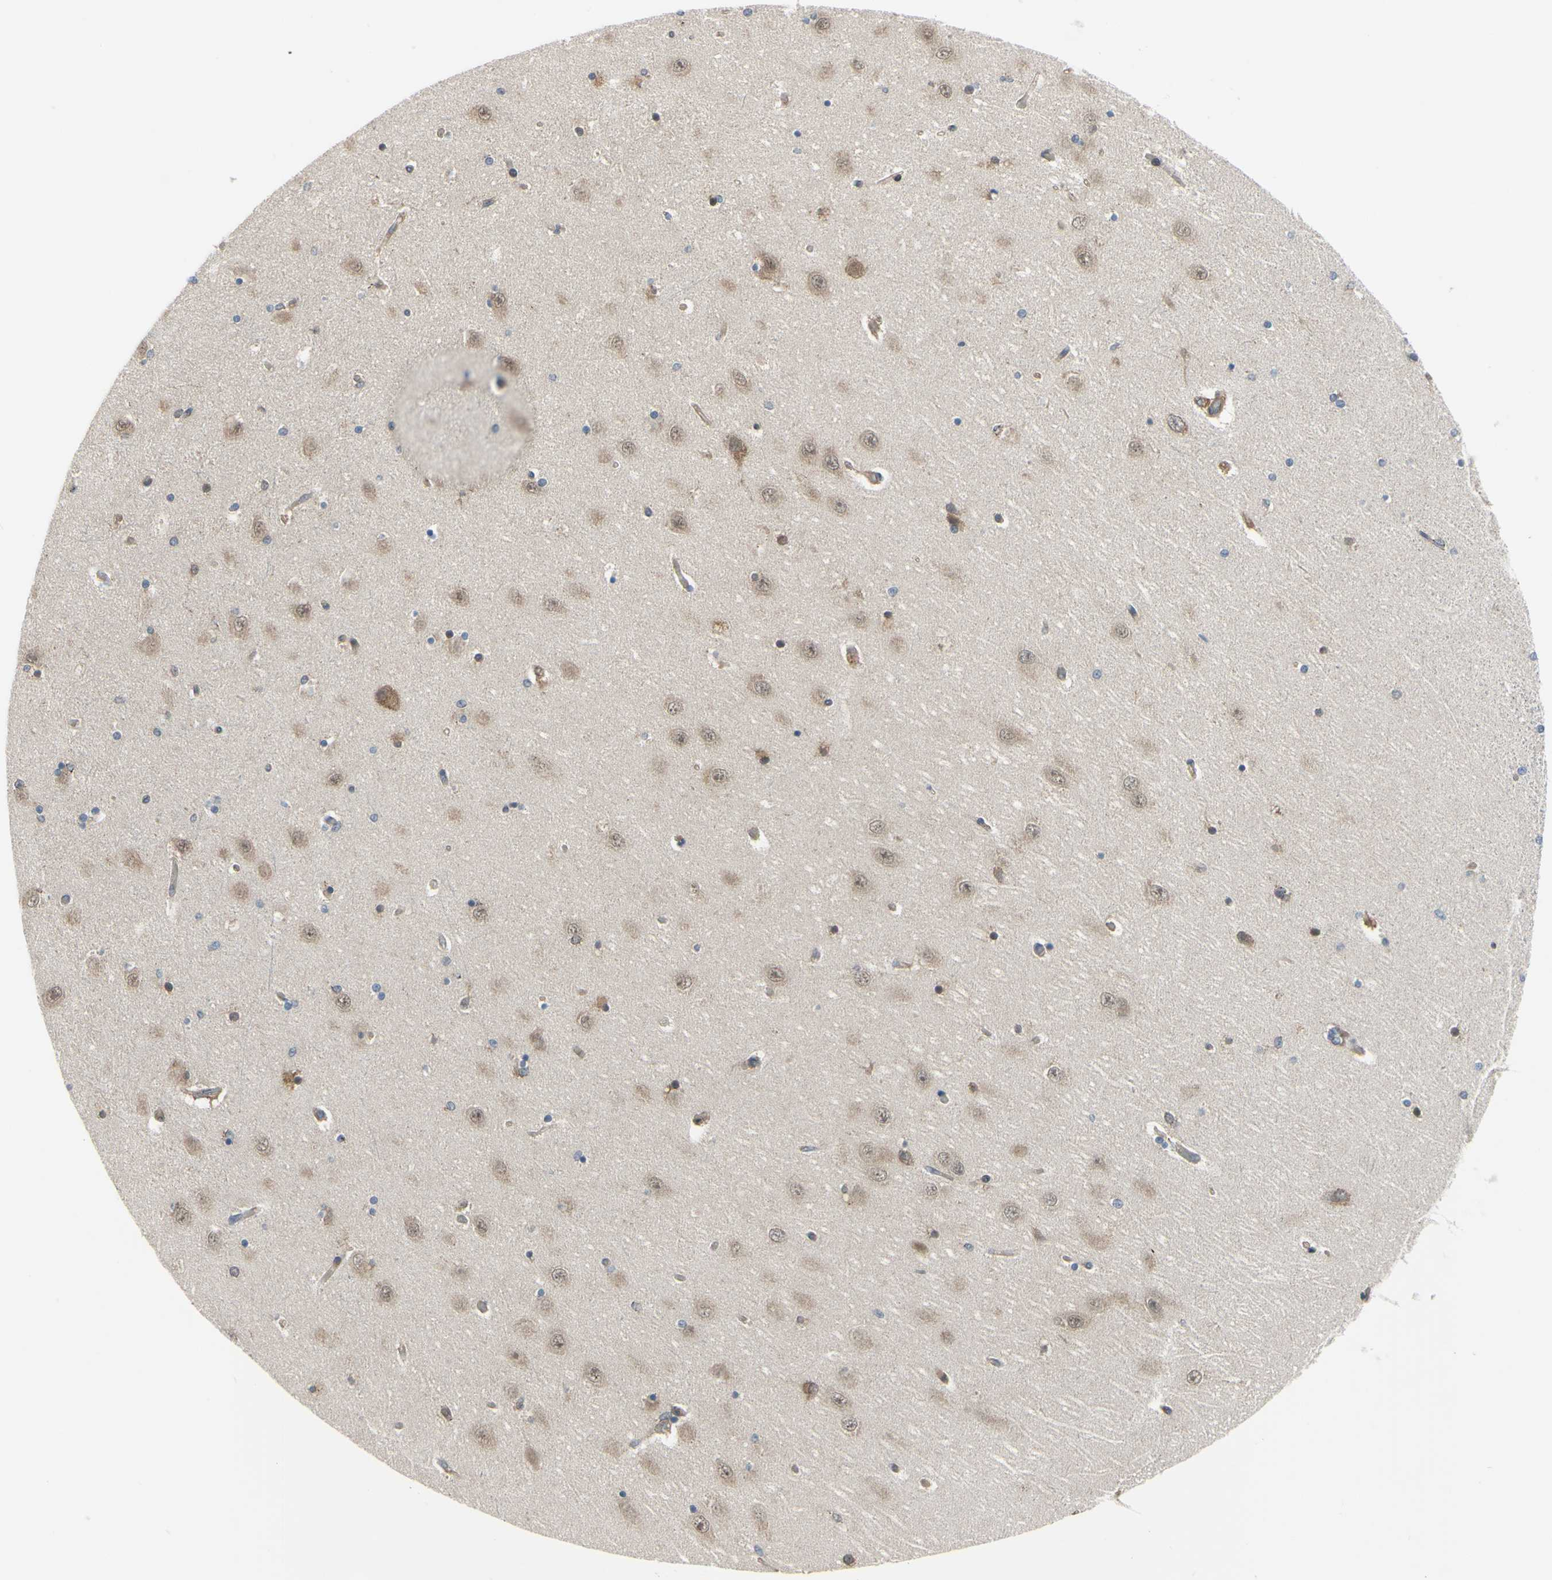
{"staining": {"intensity": "weak", "quantity": "25%-75%", "location": "cytoplasmic/membranous,nuclear"}, "tissue": "hippocampus", "cell_type": "Glial cells", "image_type": "normal", "snomed": [{"axis": "morphology", "description": "Normal tissue, NOS"}, {"axis": "topography", "description": "Hippocampus"}], "caption": "A brown stain shows weak cytoplasmic/membranous,nuclear positivity of a protein in glial cells of unremarkable human hippocampus. The staining was performed using DAB (3,3'-diaminobenzidine) to visualize the protein expression in brown, while the nuclei were stained in blue with hematoxylin (Magnification: 20x).", "gene": "COMMD9", "patient": {"sex": "female", "age": 54}}